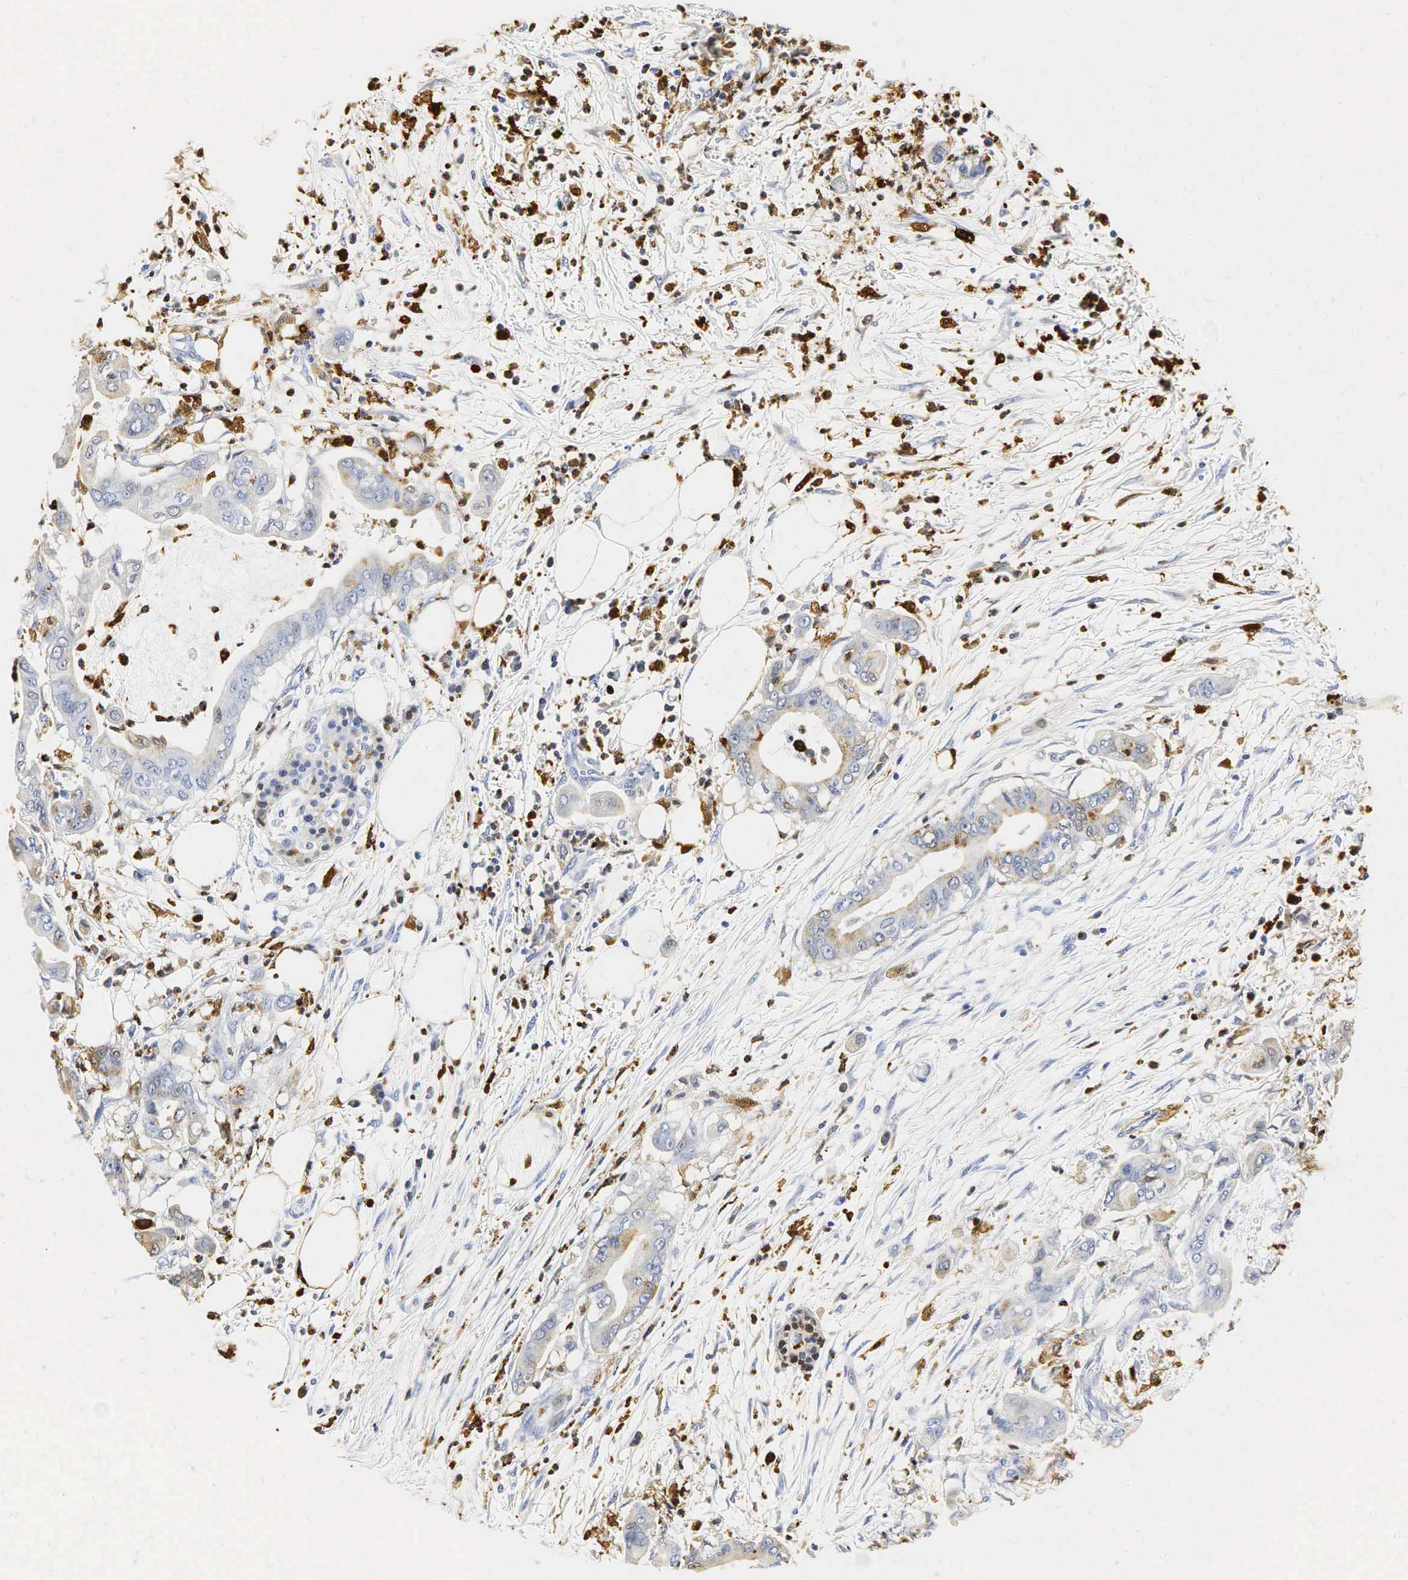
{"staining": {"intensity": "weak", "quantity": "<25%", "location": "cytoplasmic/membranous"}, "tissue": "pancreatic cancer", "cell_type": "Tumor cells", "image_type": "cancer", "snomed": [{"axis": "morphology", "description": "Adenocarcinoma, NOS"}, {"axis": "topography", "description": "Pancreas"}], "caption": "Immunohistochemical staining of pancreatic cancer displays no significant staining in tumor cells.", "gene": "LYZ", "patient": {"sex": "male", "age": 58}}